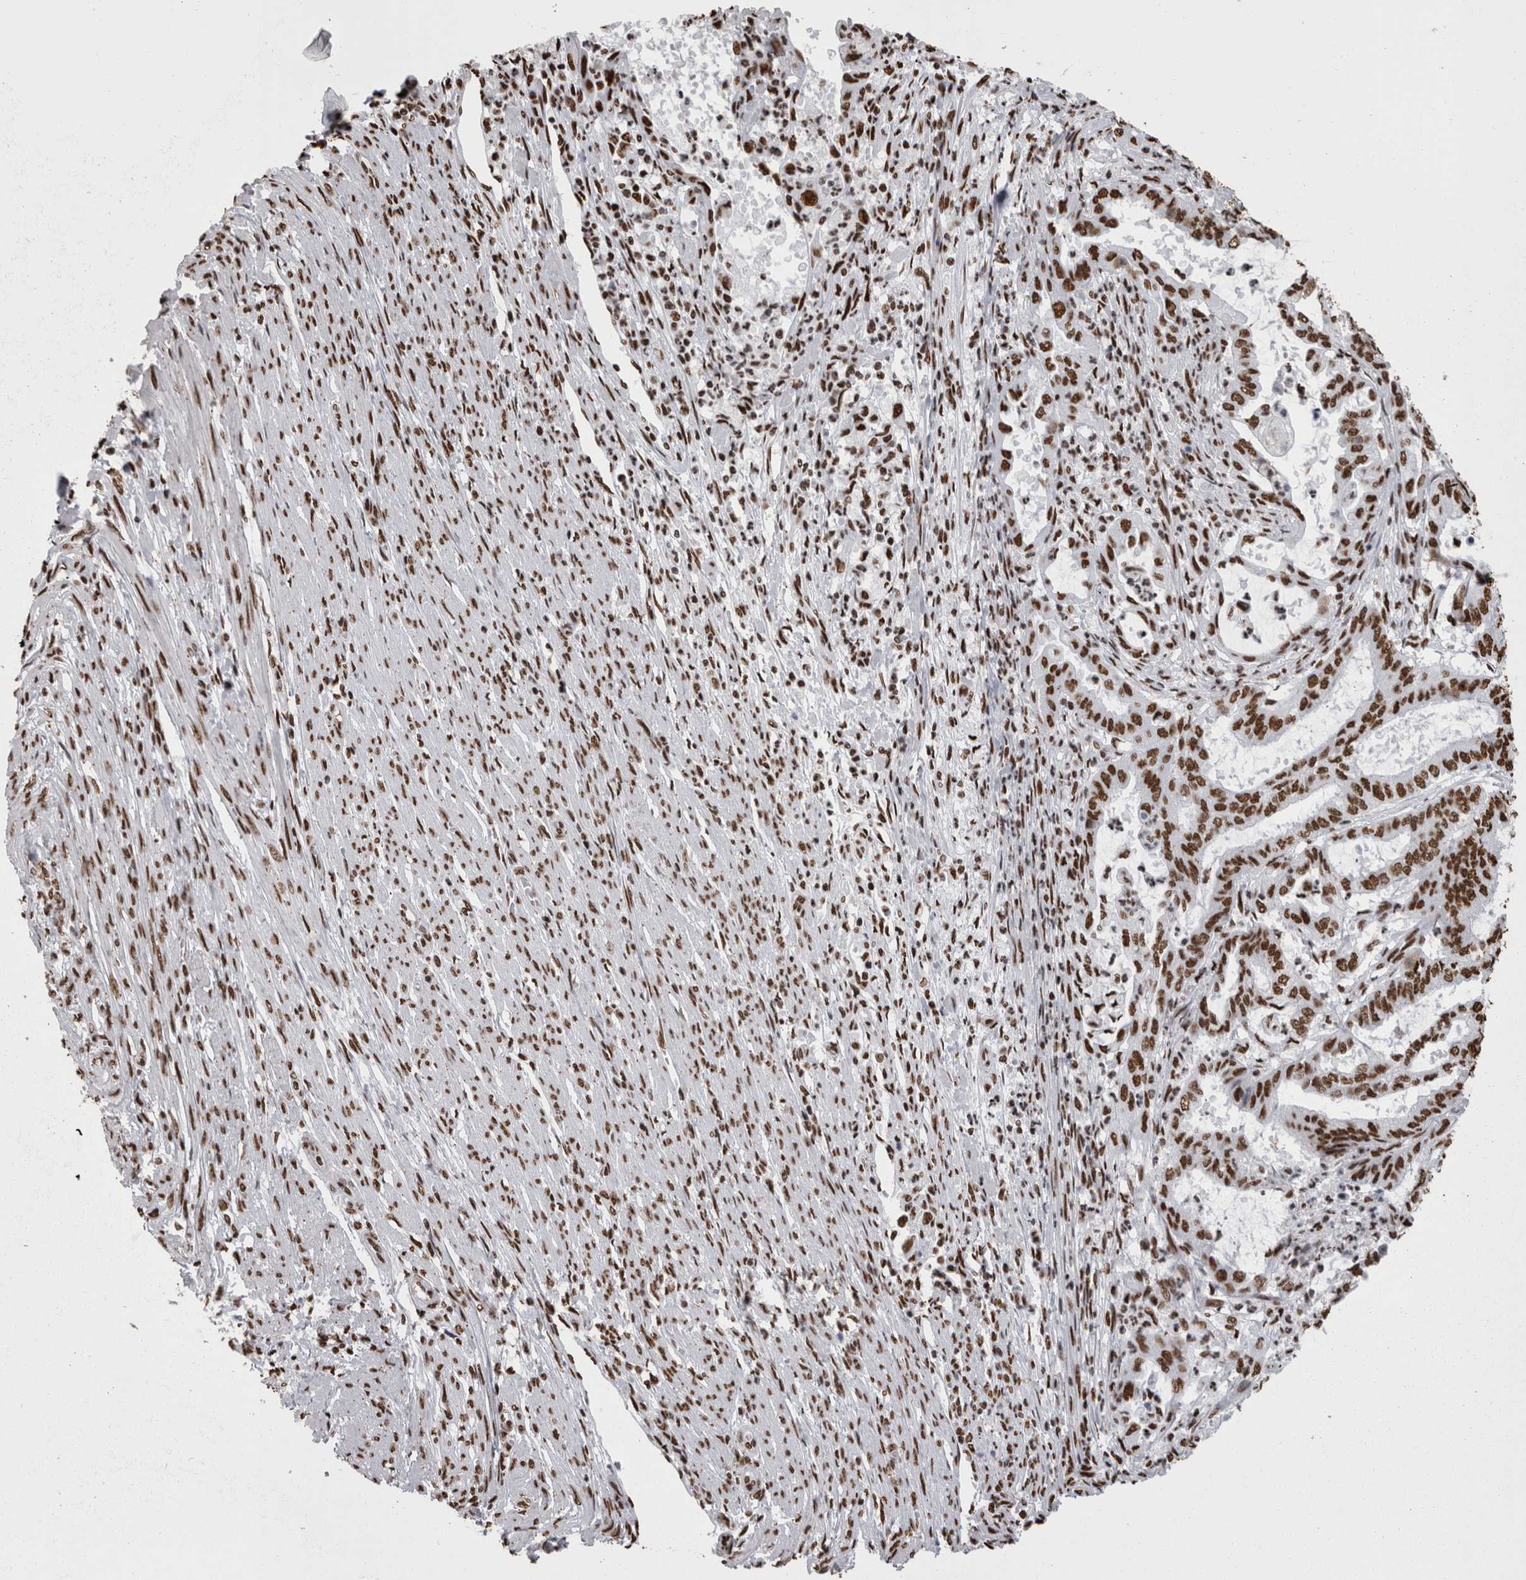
{"staining": {"intensity": "strong", "quantity": ">75%", "location": "nuclear"}, "tissue": "endometrial cancer", "cell_type": "Tumor cells", "image_type": "cancer", "snomed": [{"axis": "morphology", "description": "Adenocarcinoma, NOS"}, {"axis": "topography", "description": "Endometrium"}], "caption": "A high-resolution micrograph shows immunohistochemistry (IHC) staining of endometrial cancer (adenocarcinoma), which reveals strong nuclear positivity in approximately >75% of tumor cells.", "gene": "HNRNPM", "patient": {"sex": "female", "age": 51}}